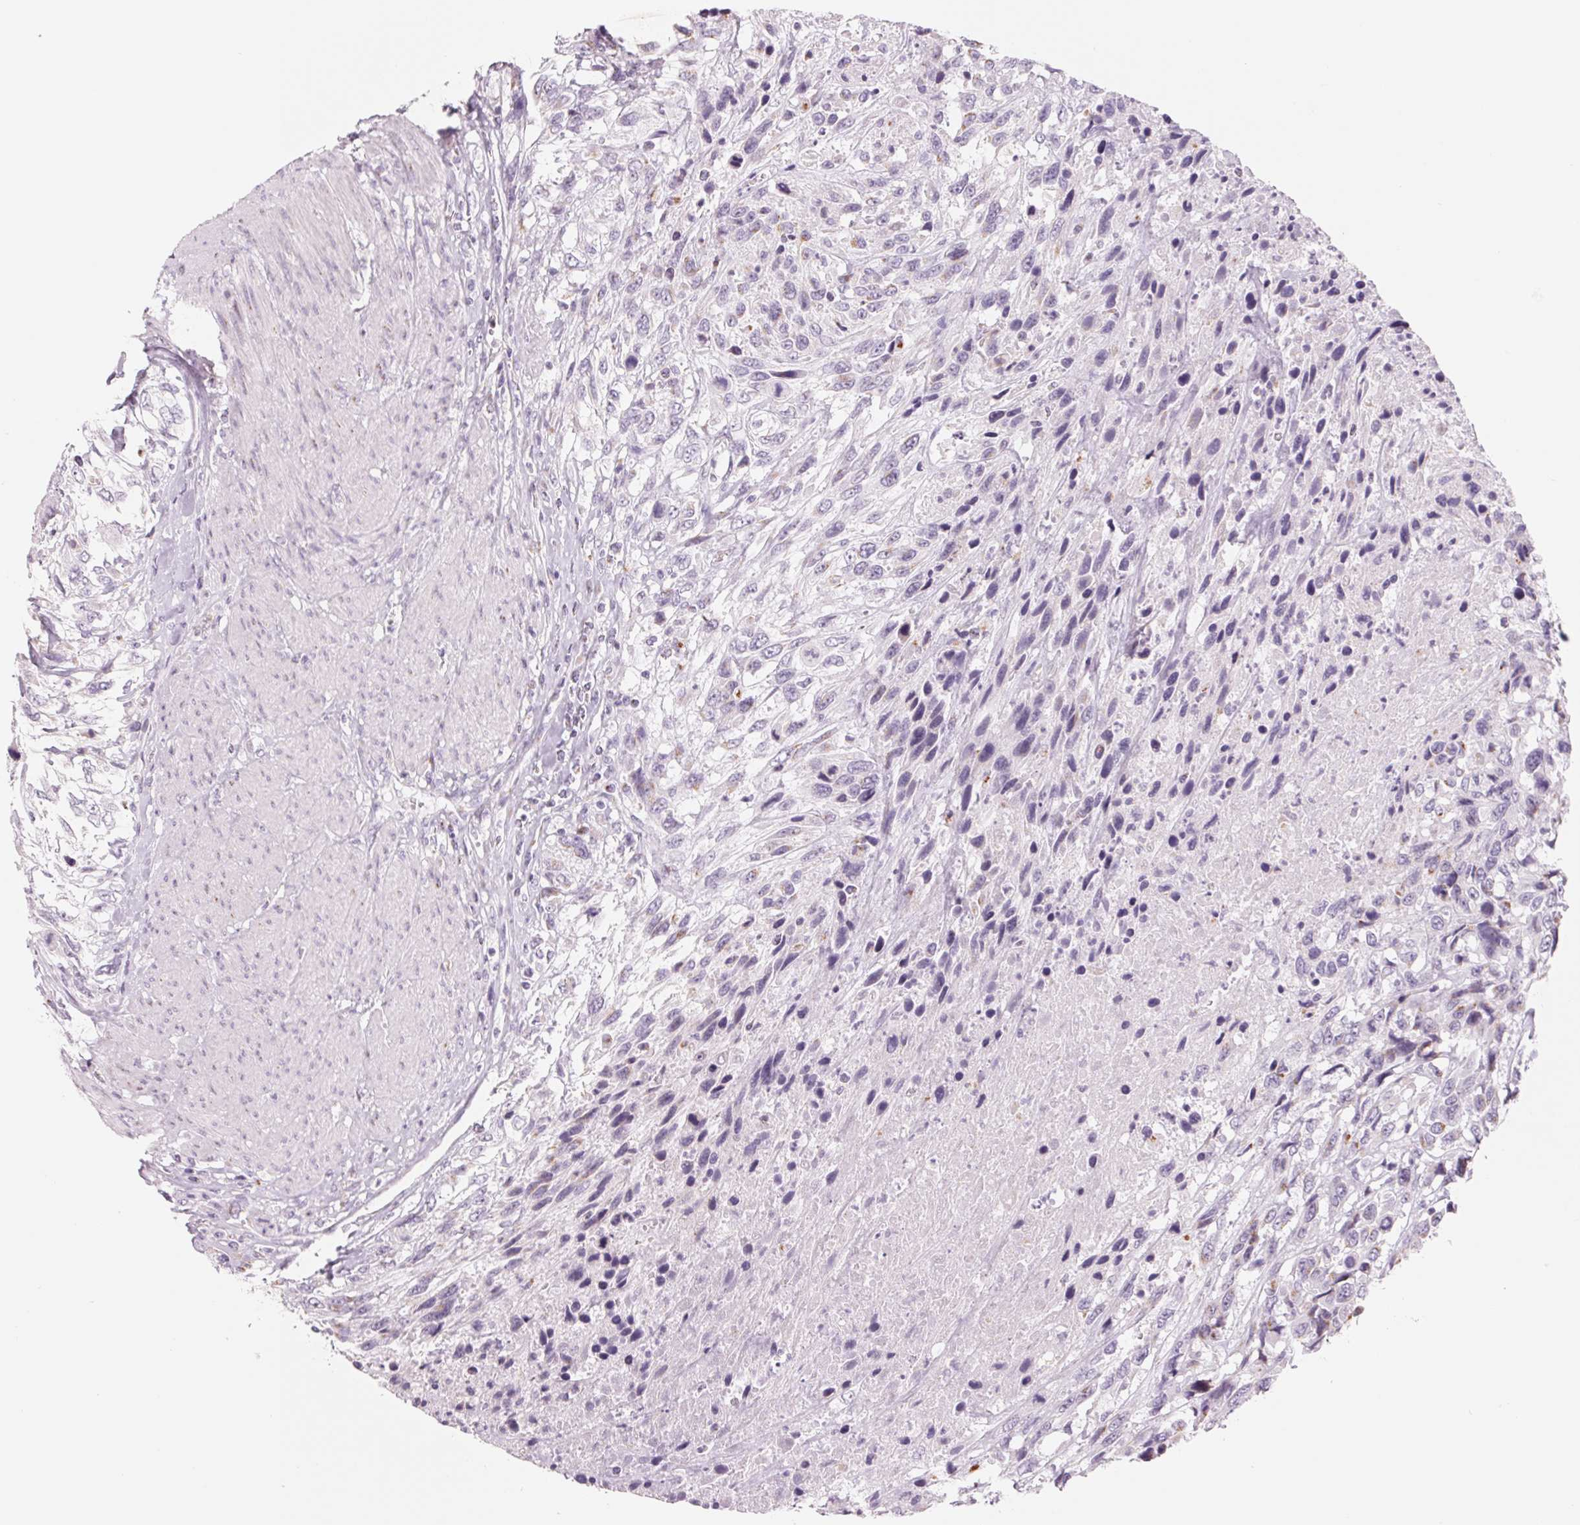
{"staining": {"intensity": "weak", "quantity": "<25%", "location": "cytoplasmic/membranous"}, "tissue": "urothelial cancer", "cell_type": "Tumor cells", "image_type": "cancer", "snomed": [{"axis": "morphology", "description": "Urothelial carcinoma, High grade"}, {"axis": "topography", "description": "Urinary bladder"}], "caption": "An image of urothelial cancer stained for a protein shows no brown staining in tumor cells.", "gene": "GALNT7", "patient": {"sex": "female", "age": 70}}